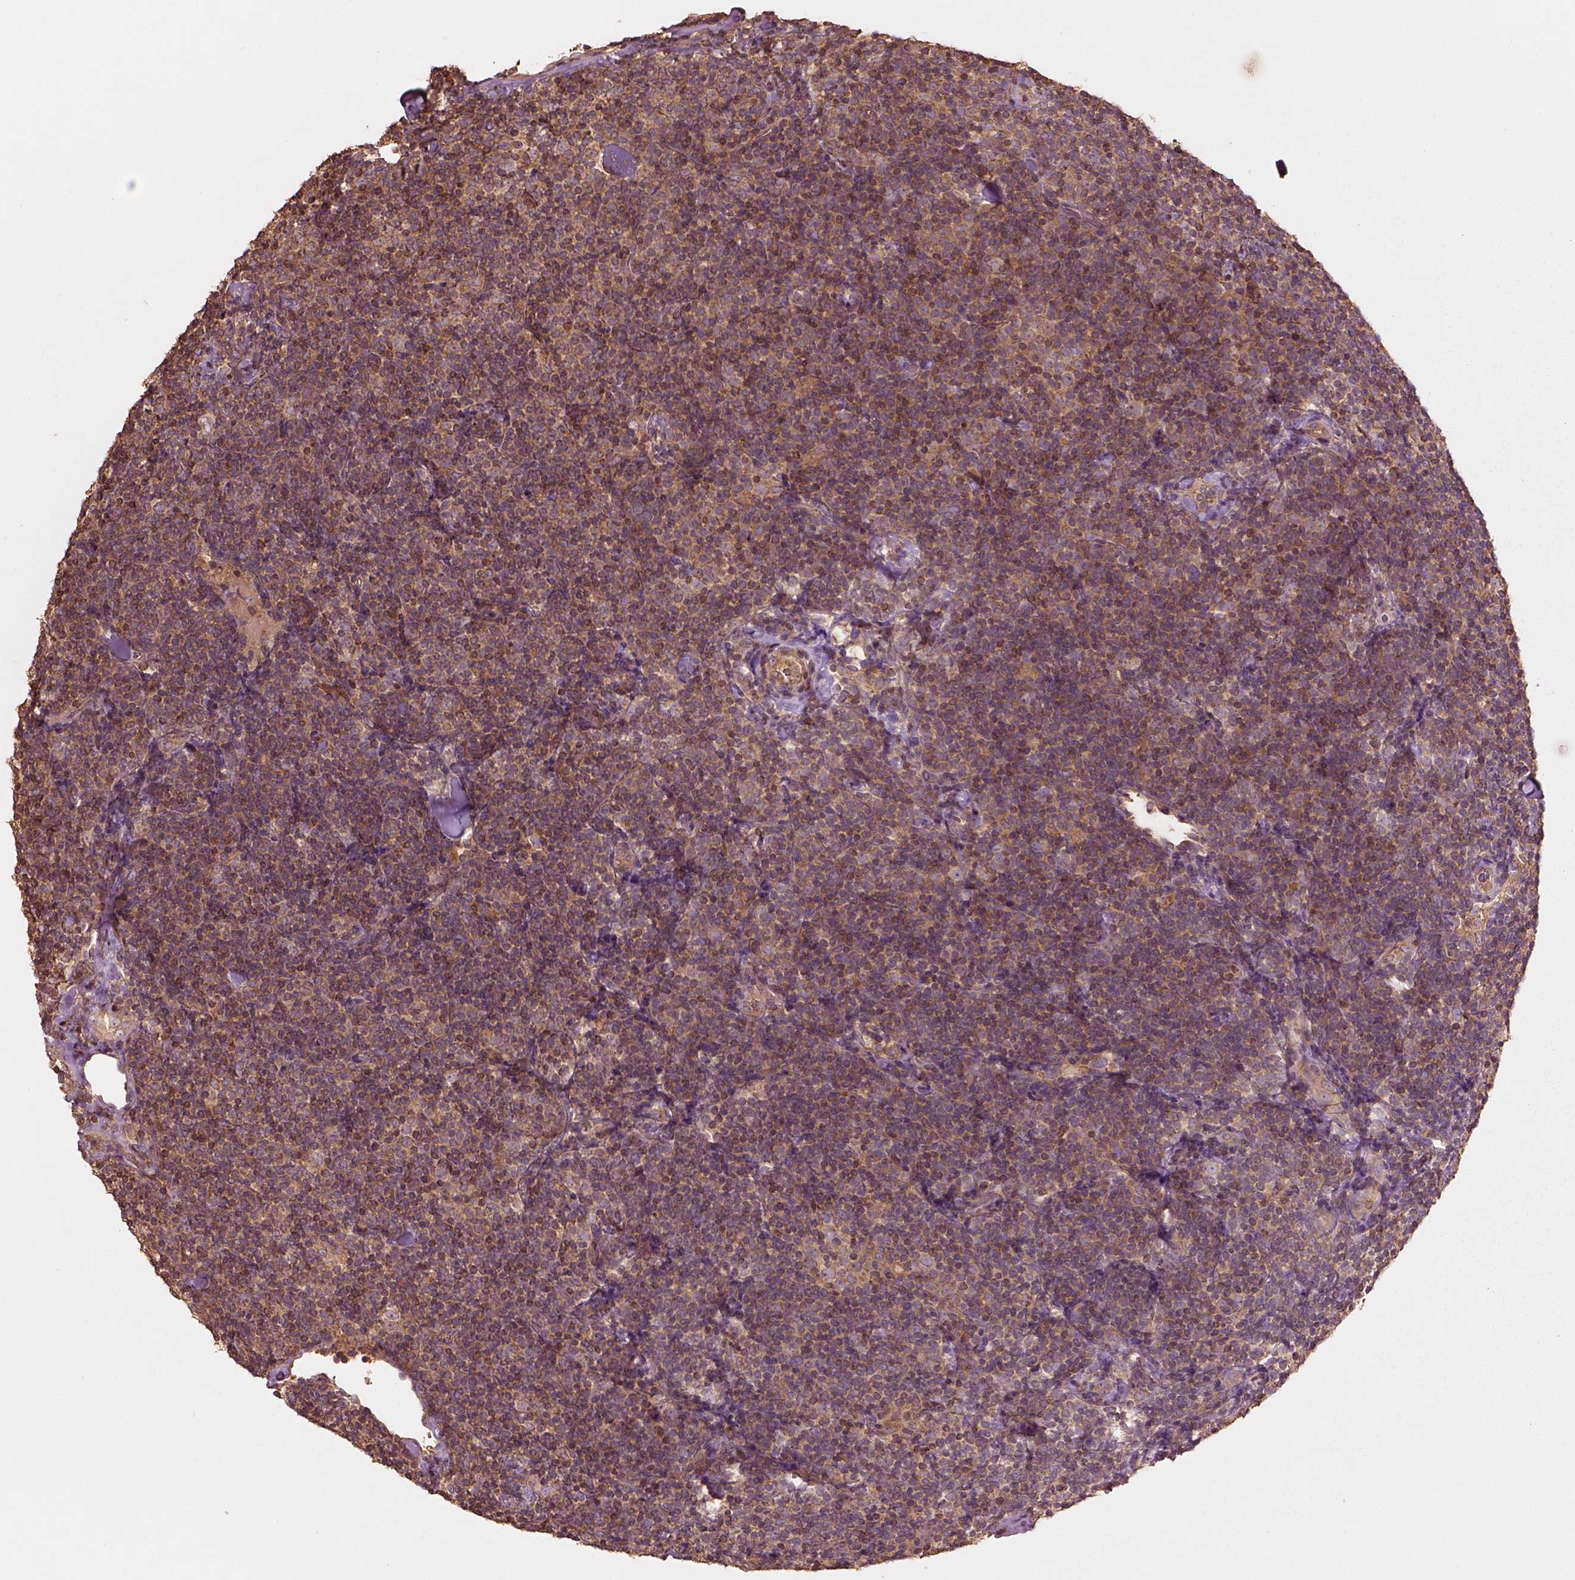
{"staining": {"intensity": "moderate", "quantity": ">75%", "location": "cytoplasmic/membranous"}, "tissue": "lymphoma", "cell_type": "Tumor cells", "image_type": "cancer", "snomed": [{"axis": "morphology", "description": "Malignant lymphoma, non-Hodgkin's type, Low grade"}, {"axis": "topography", "description": "Lymph node"}], "caption": "There is medium levels of moderate cytoplasmic/membranous staining in tumor cells of low-grade malignant lymphoma, non-Hodgkin's type, as demonstrated by immunohistochemical staining (brown color).", "gene": "TRADD", "patient": {"sex": "female", "age": 56}}